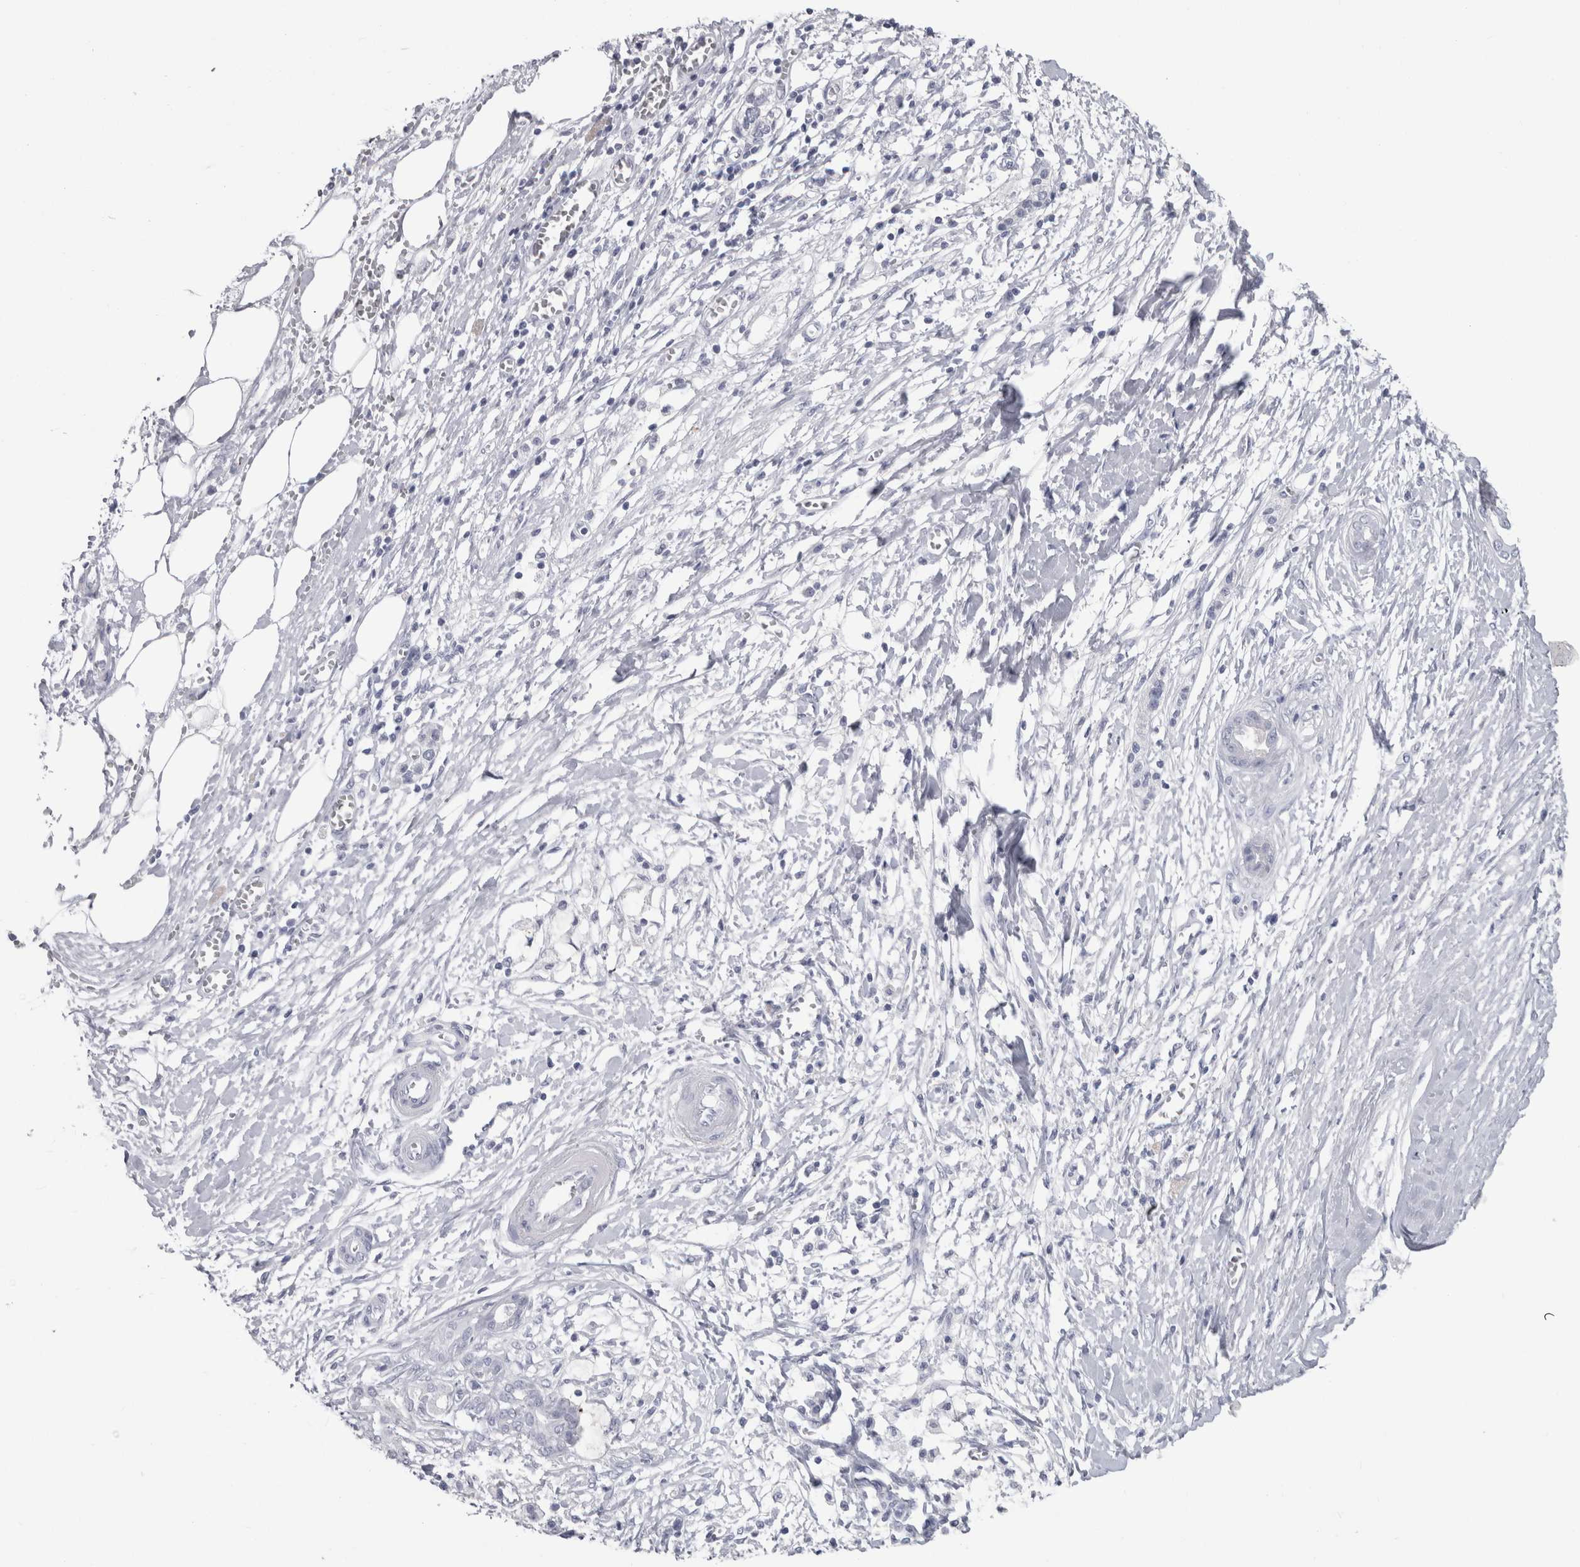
{"staining": {"intensity": "negative", "quantity": "none", "location": "none"}, "tissue": "pancreatic cancer", "cell_type": "Tumor cells", "image_type": "cancer", "snomed": [{"axis": "morphology", "description": "Adenocarcinoma, NOS"}, {"axis": "topography", "description": "Pancreas"}], "caption": "Immunohistochemistry micrograph of human pancreatic cancer stained for a protein (brown), which displays no positivity in tumor cells. The staining was performed using DAB (3,3'-diaminobenzidine) to visualize the protein expression in brown, while the nuclei were stained in blue with hematoxylin (Magnification: 20x).", "gene": "PTH", "patient": {"sex": "male", "age": 56}}